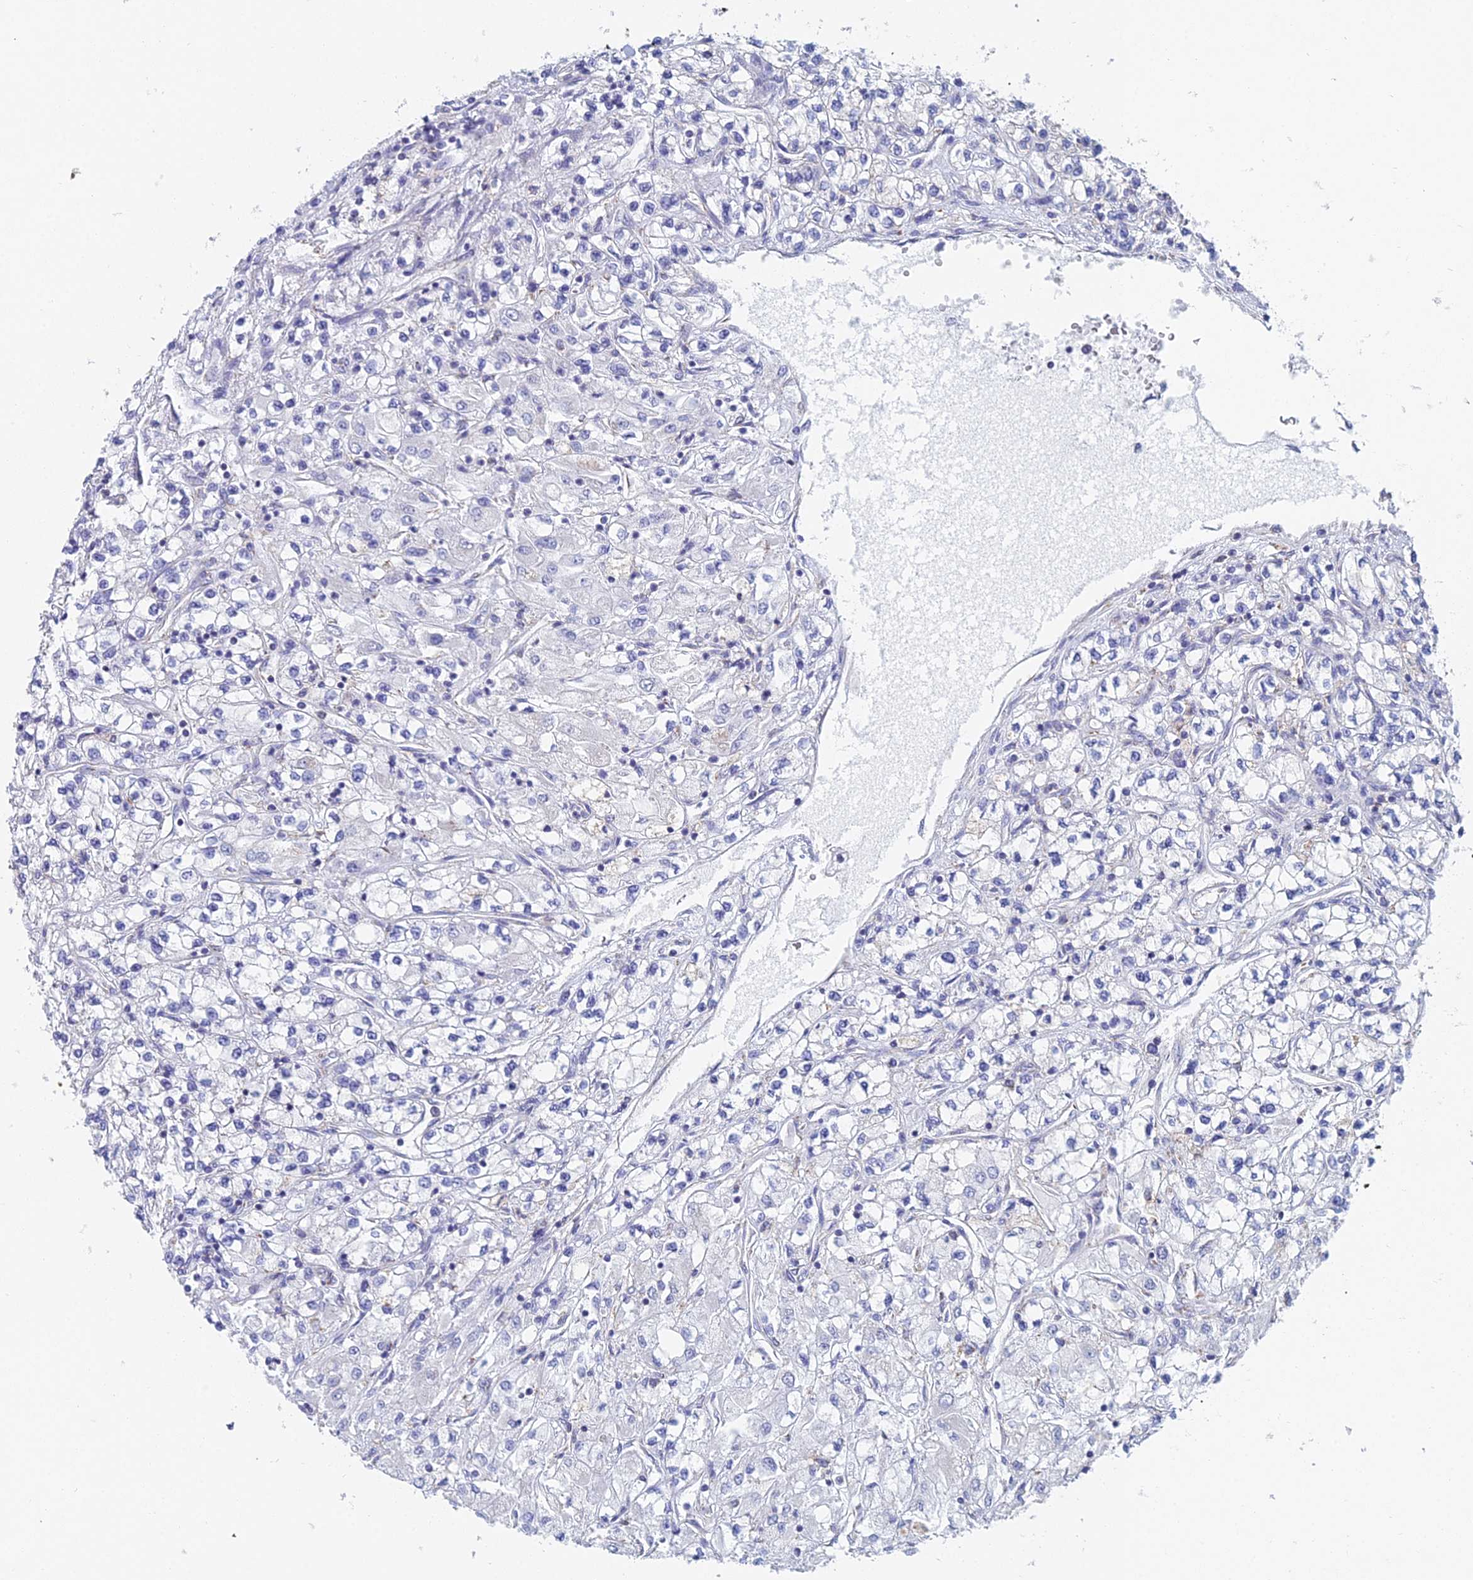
{"staining": {"intensity": "negative", "quantity": "none", "location": "none"}, "tissue": "renal cancer", "cell_type": "Tumor cells", "image_type": "cancer", "snomed": [{"axis": "morphology", "description": "Adenocarcinoma, NOS"}, {"axis": "topography", "description": "Kidney"}], "caption": "An image of human adenocarcinoma (renal) is negative for staining in tumor cells. (DAB IHC visualized using brightfield microscopy, high magnification).", "gene": "ACSM1", "patient": {"sex": "male", "age": 80}}